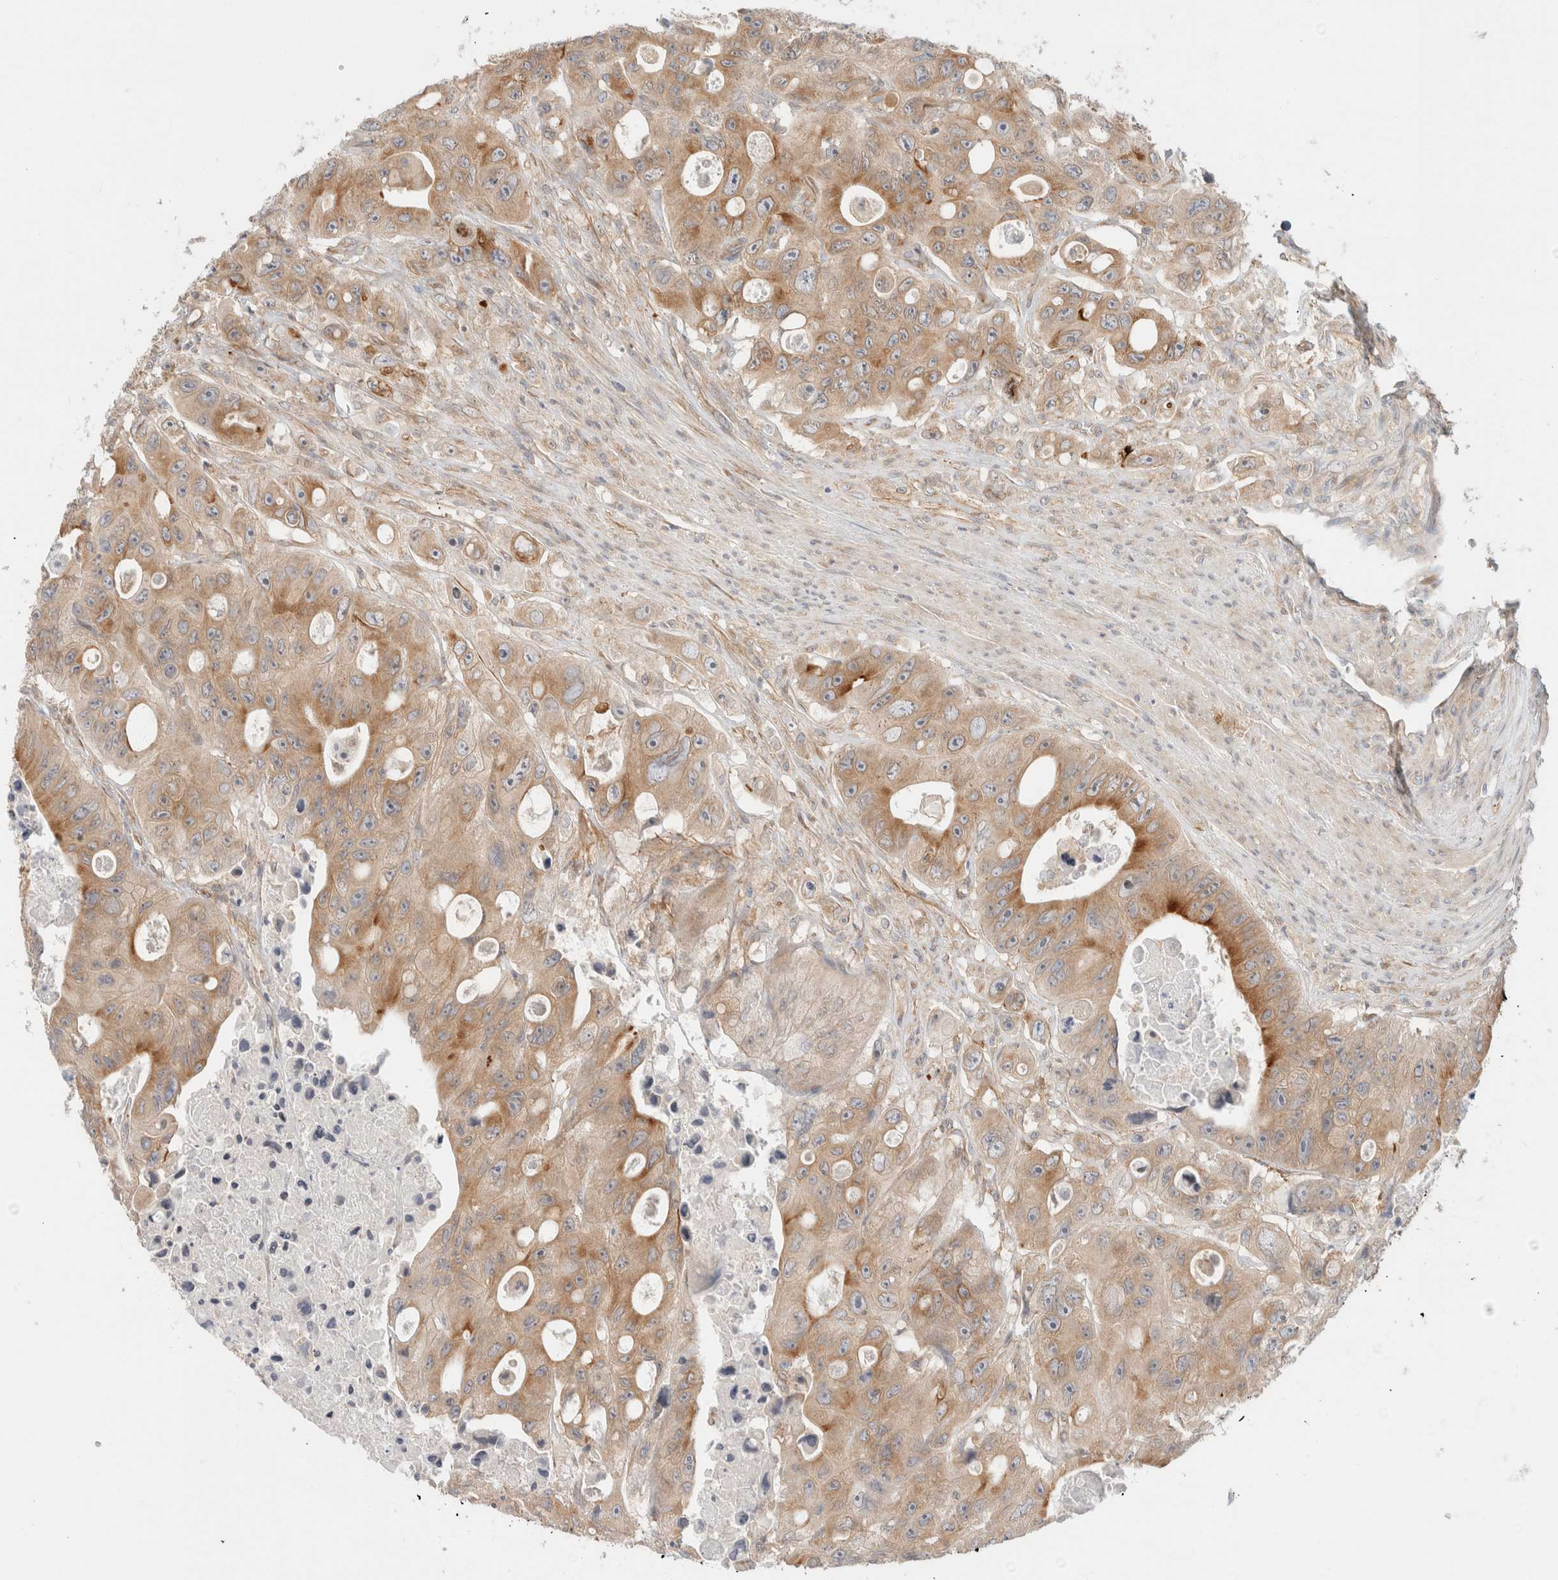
{"staining": {"intensity": "moderate", "quantity": ">75%", "location": "cytoplasmic/membranous"}, "tissue": "colorectal cancer", "cell_type": "Tumor cells", "image_type": "cancer", "snomed": [{"axis": "morphology", "description": "Adenocarcinoma, NOS"}, {"axis": "topography", "description": "Colon"}], "caption": "Brown immunohistochemical staining in human colorectal adenocarcinoma displays moderate cytoplasmic/membranous staining in approximately >75% of tumor cells.", "gene": "MARK3", "patient": {"sex": "female", "age": 46}}